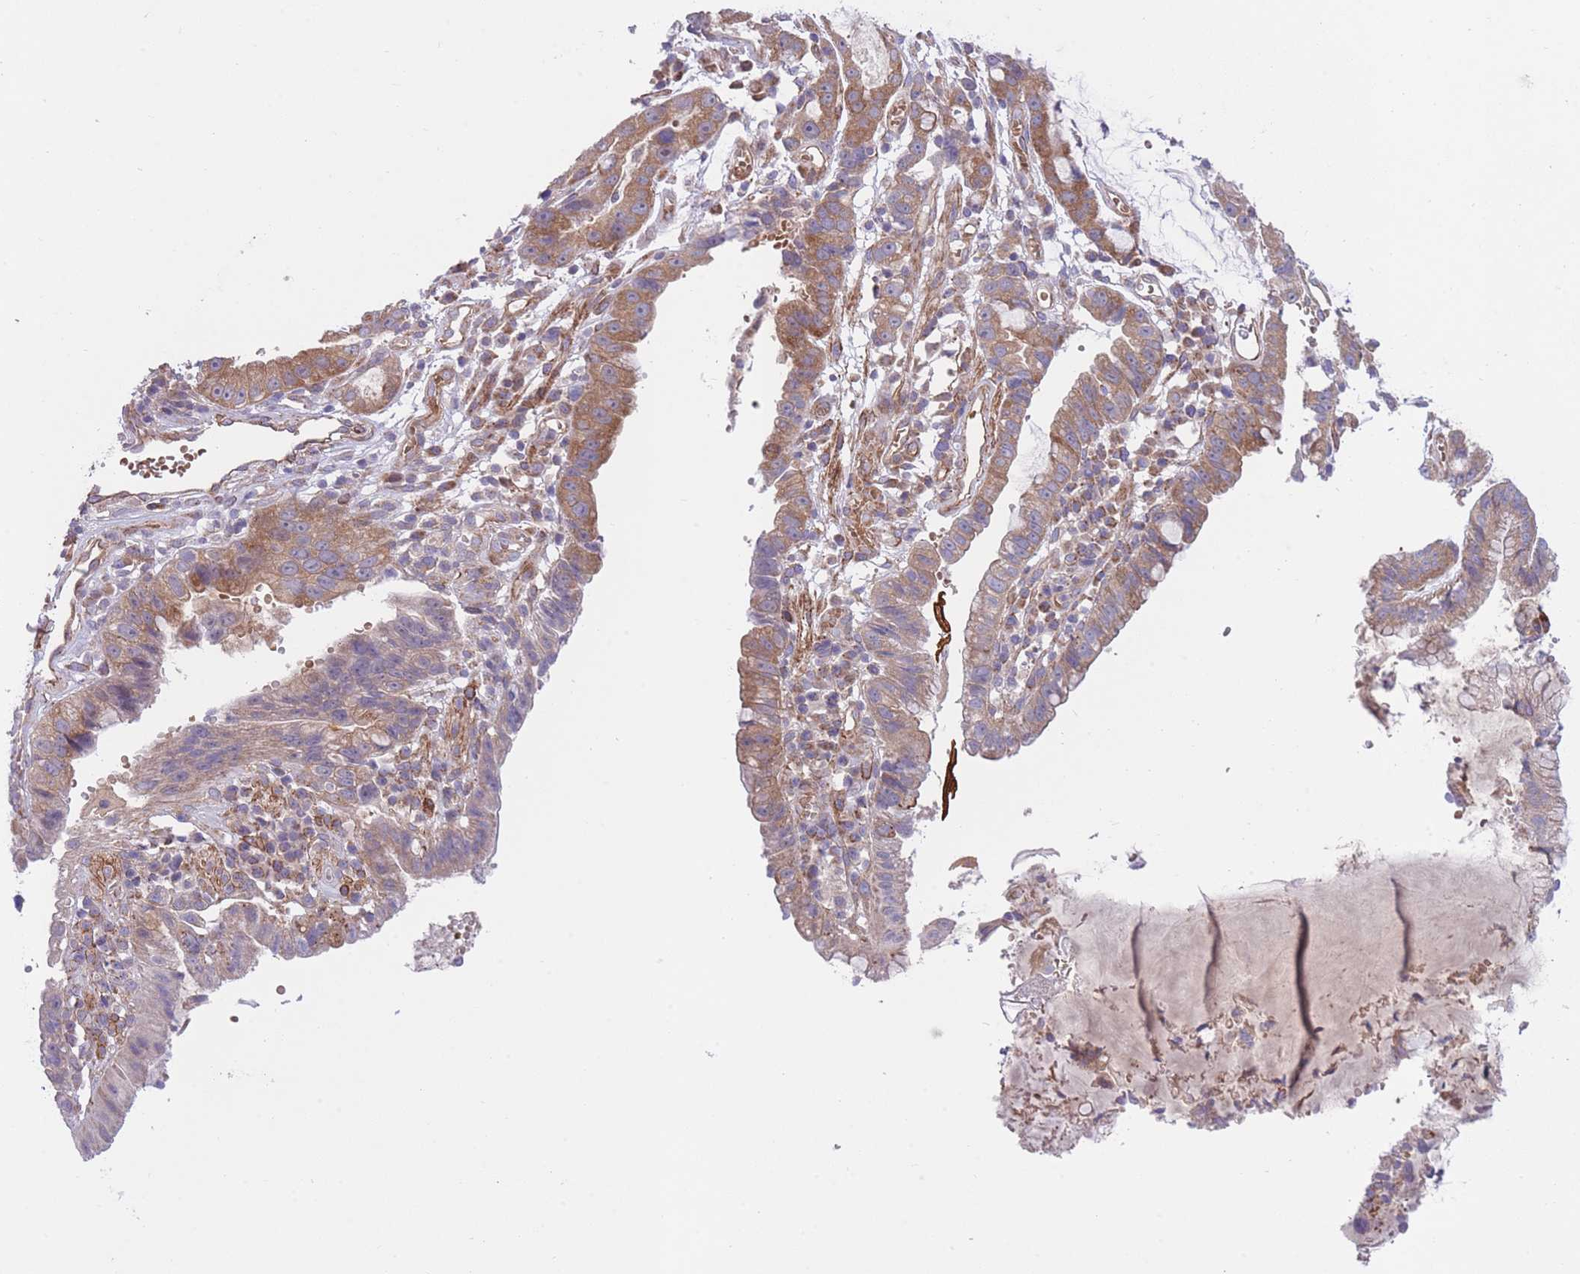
{"staining": {"intensity": "moderate", "quantity": ">75%", "location": "cytoplasmic/membranous"}, "tissue": "stomach cancer", "cell_type": "Tumor cells", "image_type": "cancer", "snomed": [{"axis": "morphology", "description": "Adenocarcinoma, NOS"}, {"axis": "topography", "description": "Stomach"}], "caption": "This photomicrograph exhibits stomach adenocarcinoma stained with immunohistochemistry (IHC) to label a protein in brown. The cytoplasmic/membranous of tumor cells show moderate positivity for the protein. Nuclei are counter-stained blue.", "gene": "CHAC1", "patient": {"sex": "male", "age": 55}}